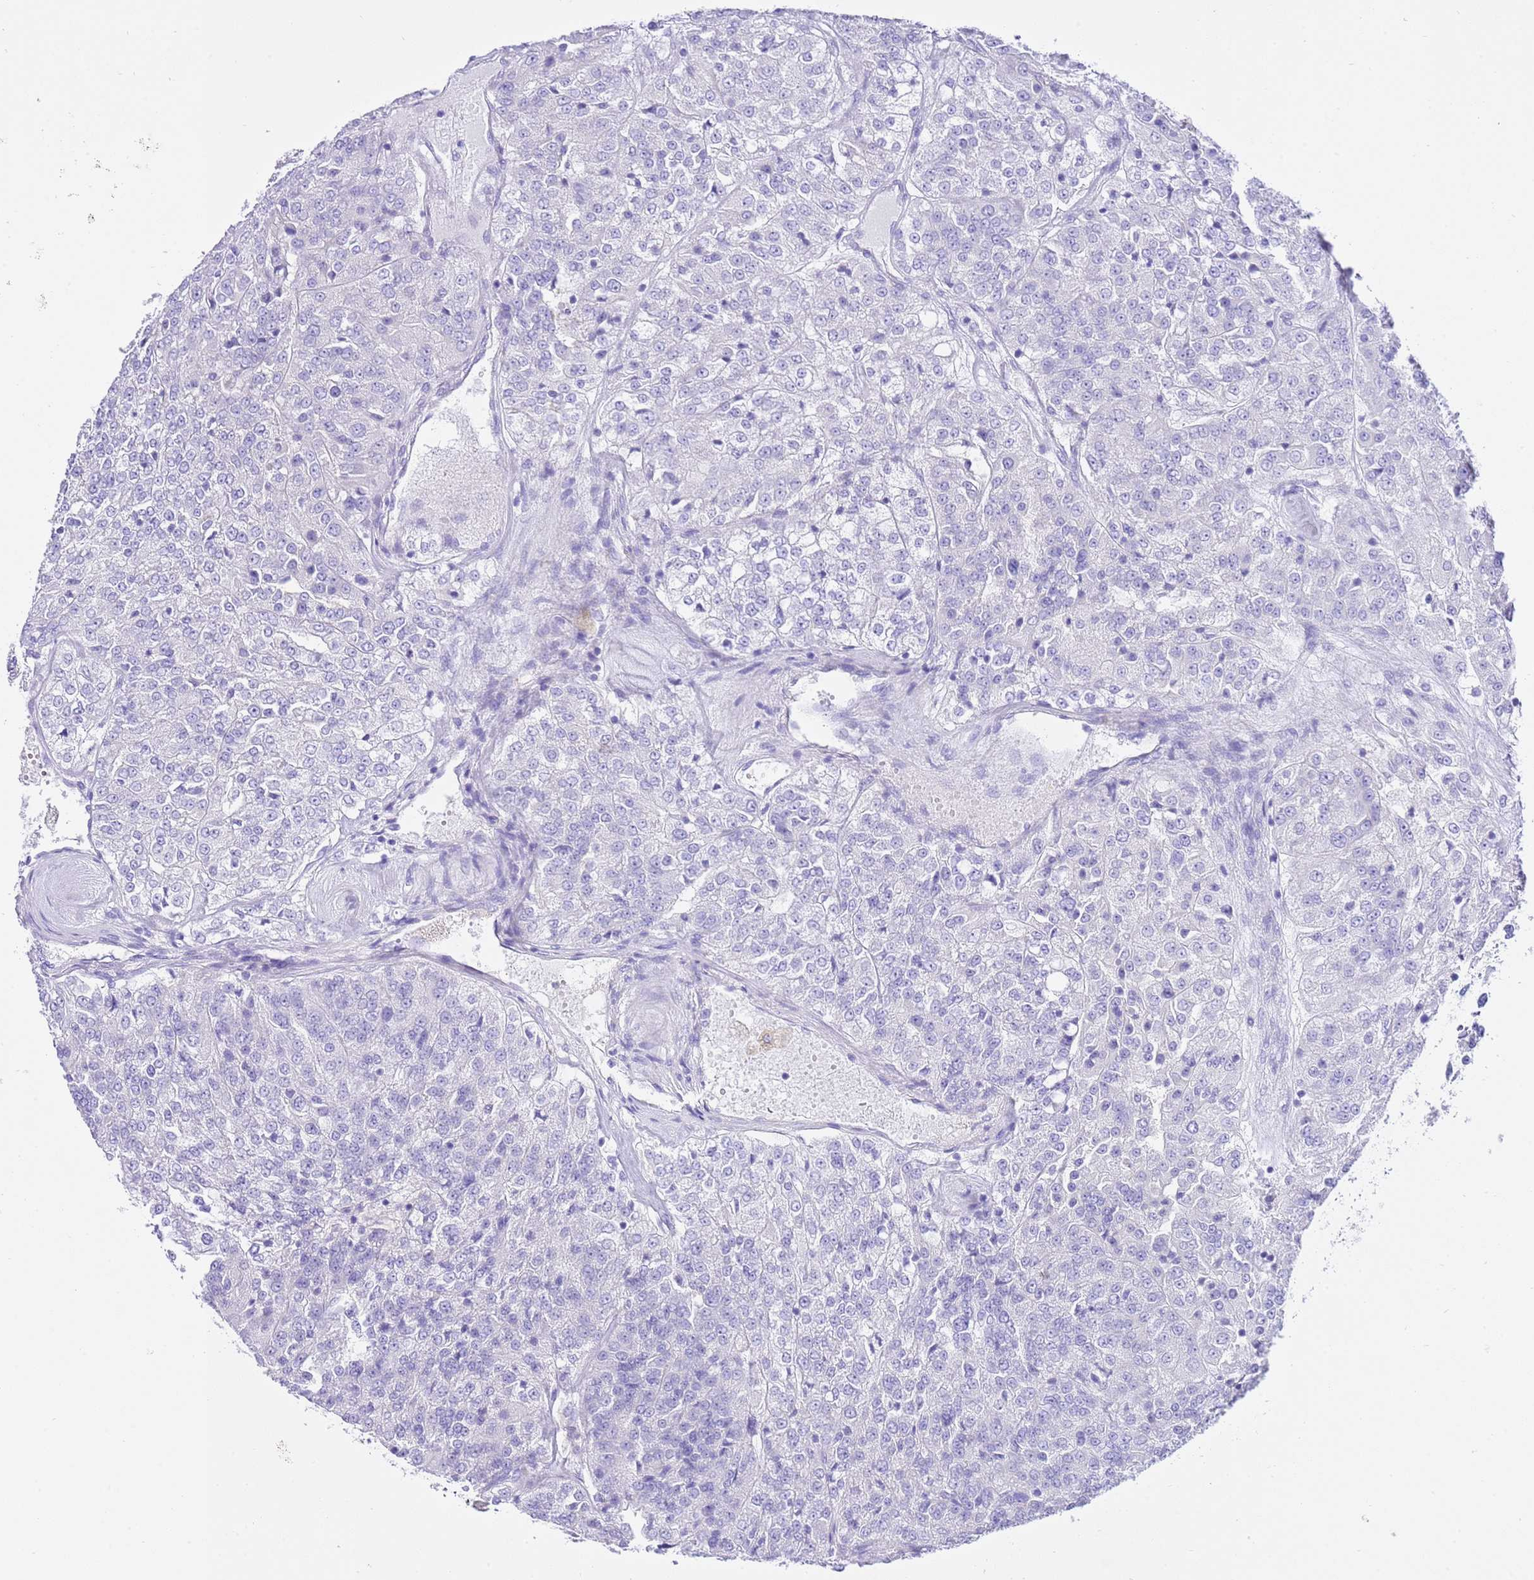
{"staining": {"intensity": "negative", "quantity": "none", "location": "none"}, "tissue": "renal cancer", "cell_type": "Tumor cells", "image_type": "cancer", "snomed": [{"axis": "morphology", "description": "Adenocarcinoma, NOS"}, {"axis": "topography", "description": "Kidney"}], "caption": "Renal cancer was stained to show a protein in brown. There is no significant positivity in tumor cells.", "gene": "BHLHA15", "patient": {"sex": "female", "age": 63}}